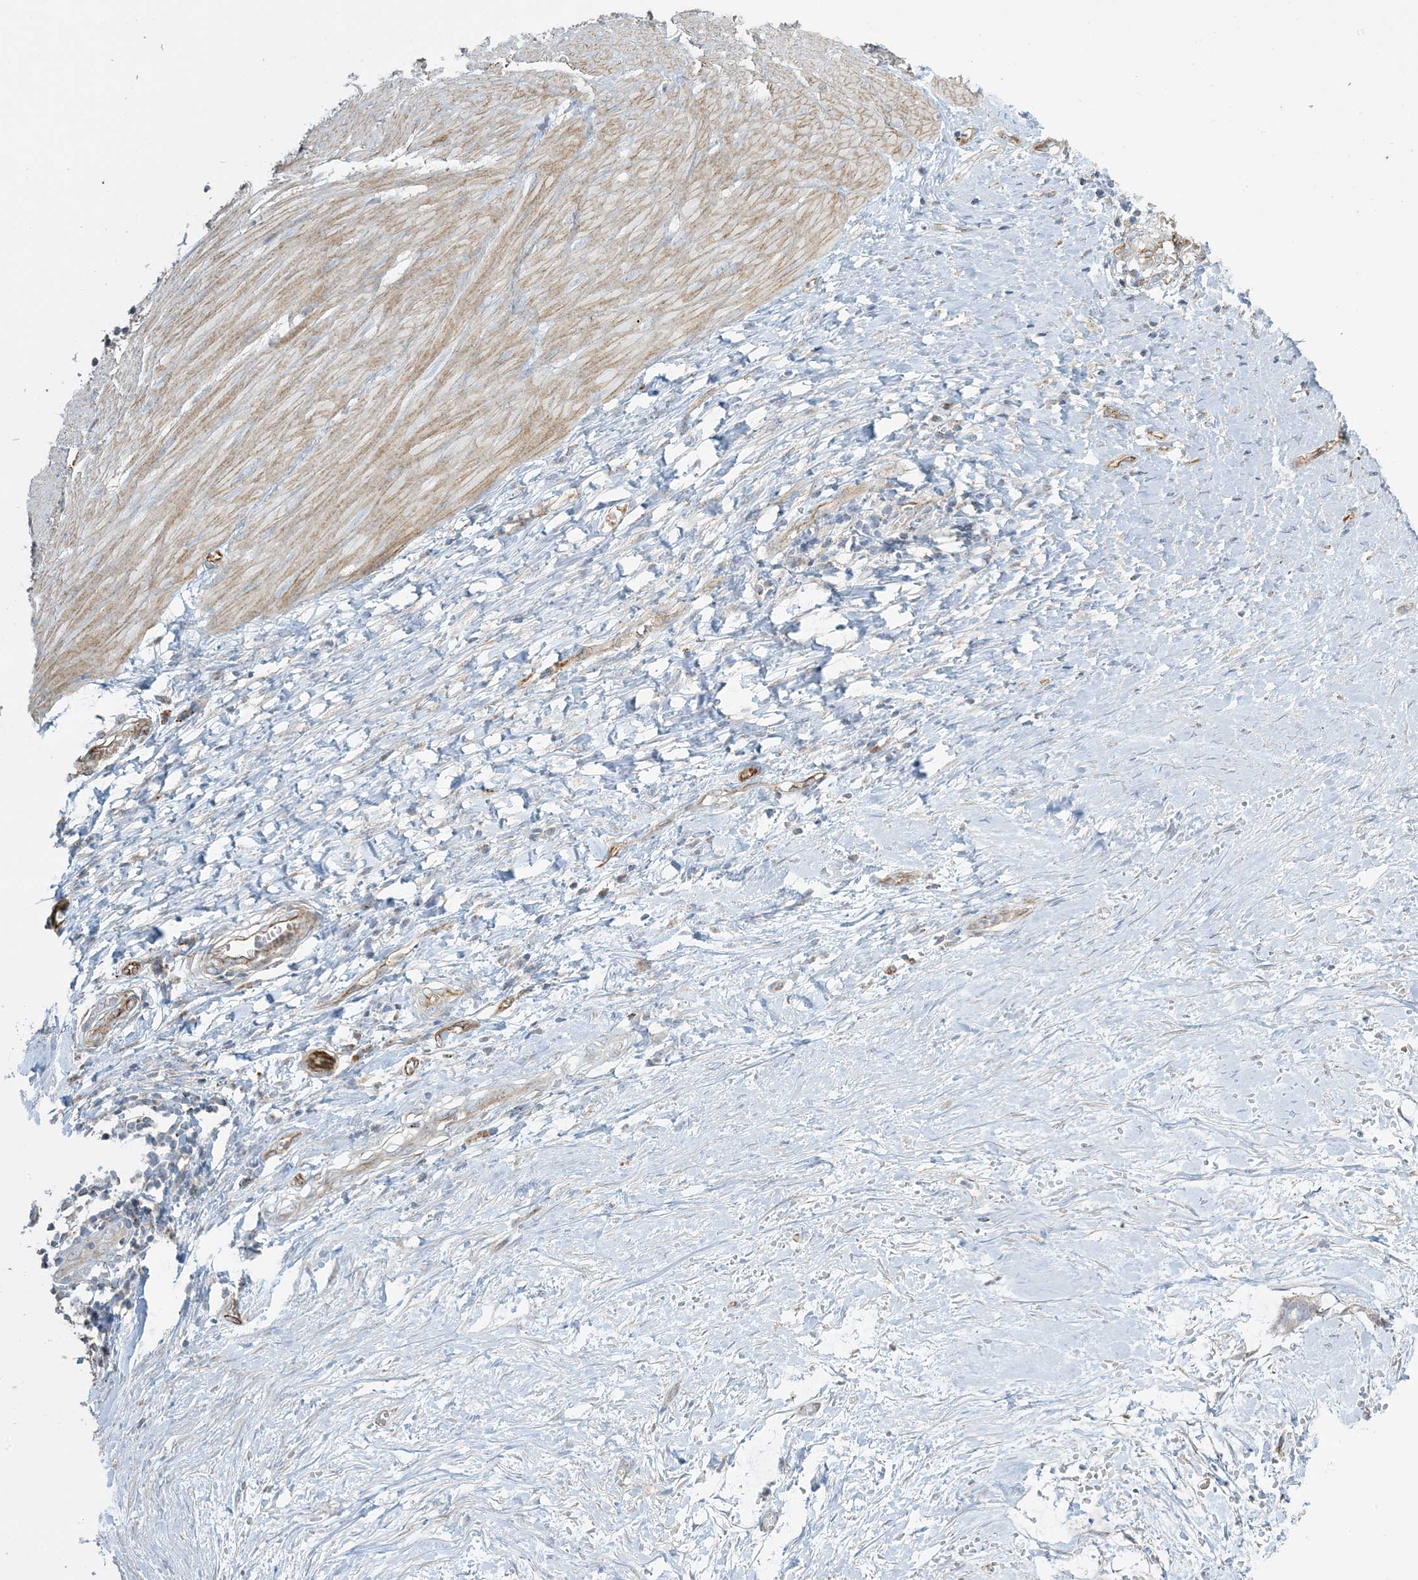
{"staining": {"intensity": "moderate", "quantity": ">75%", "location": "cytoplasmic/membranous"}, "tissue": "smooth muscle", "cell_type": "Smooth muscle cells", "image_type": "normal", "snomed": [{"axis": "morphology", "description": "Normal tissue, NOS"}, {"axis": "morphology", "description": "Adenocarcinoma, NOS"}, {"axis": "topography", "description": "Colon"}, {"axis": "topography", "description": "Peripheral nerve tissue"}], "caption": "A brown stain highlights moderate cytoplasmic/membranous staining of a protein in smooth muscle cells of normal smooth muscle. Immunohistochemistry stains the protein in brown and the nuclei are stained blue.", "gene": "AGA", "patient": {"sex": "male", "age": 14}}